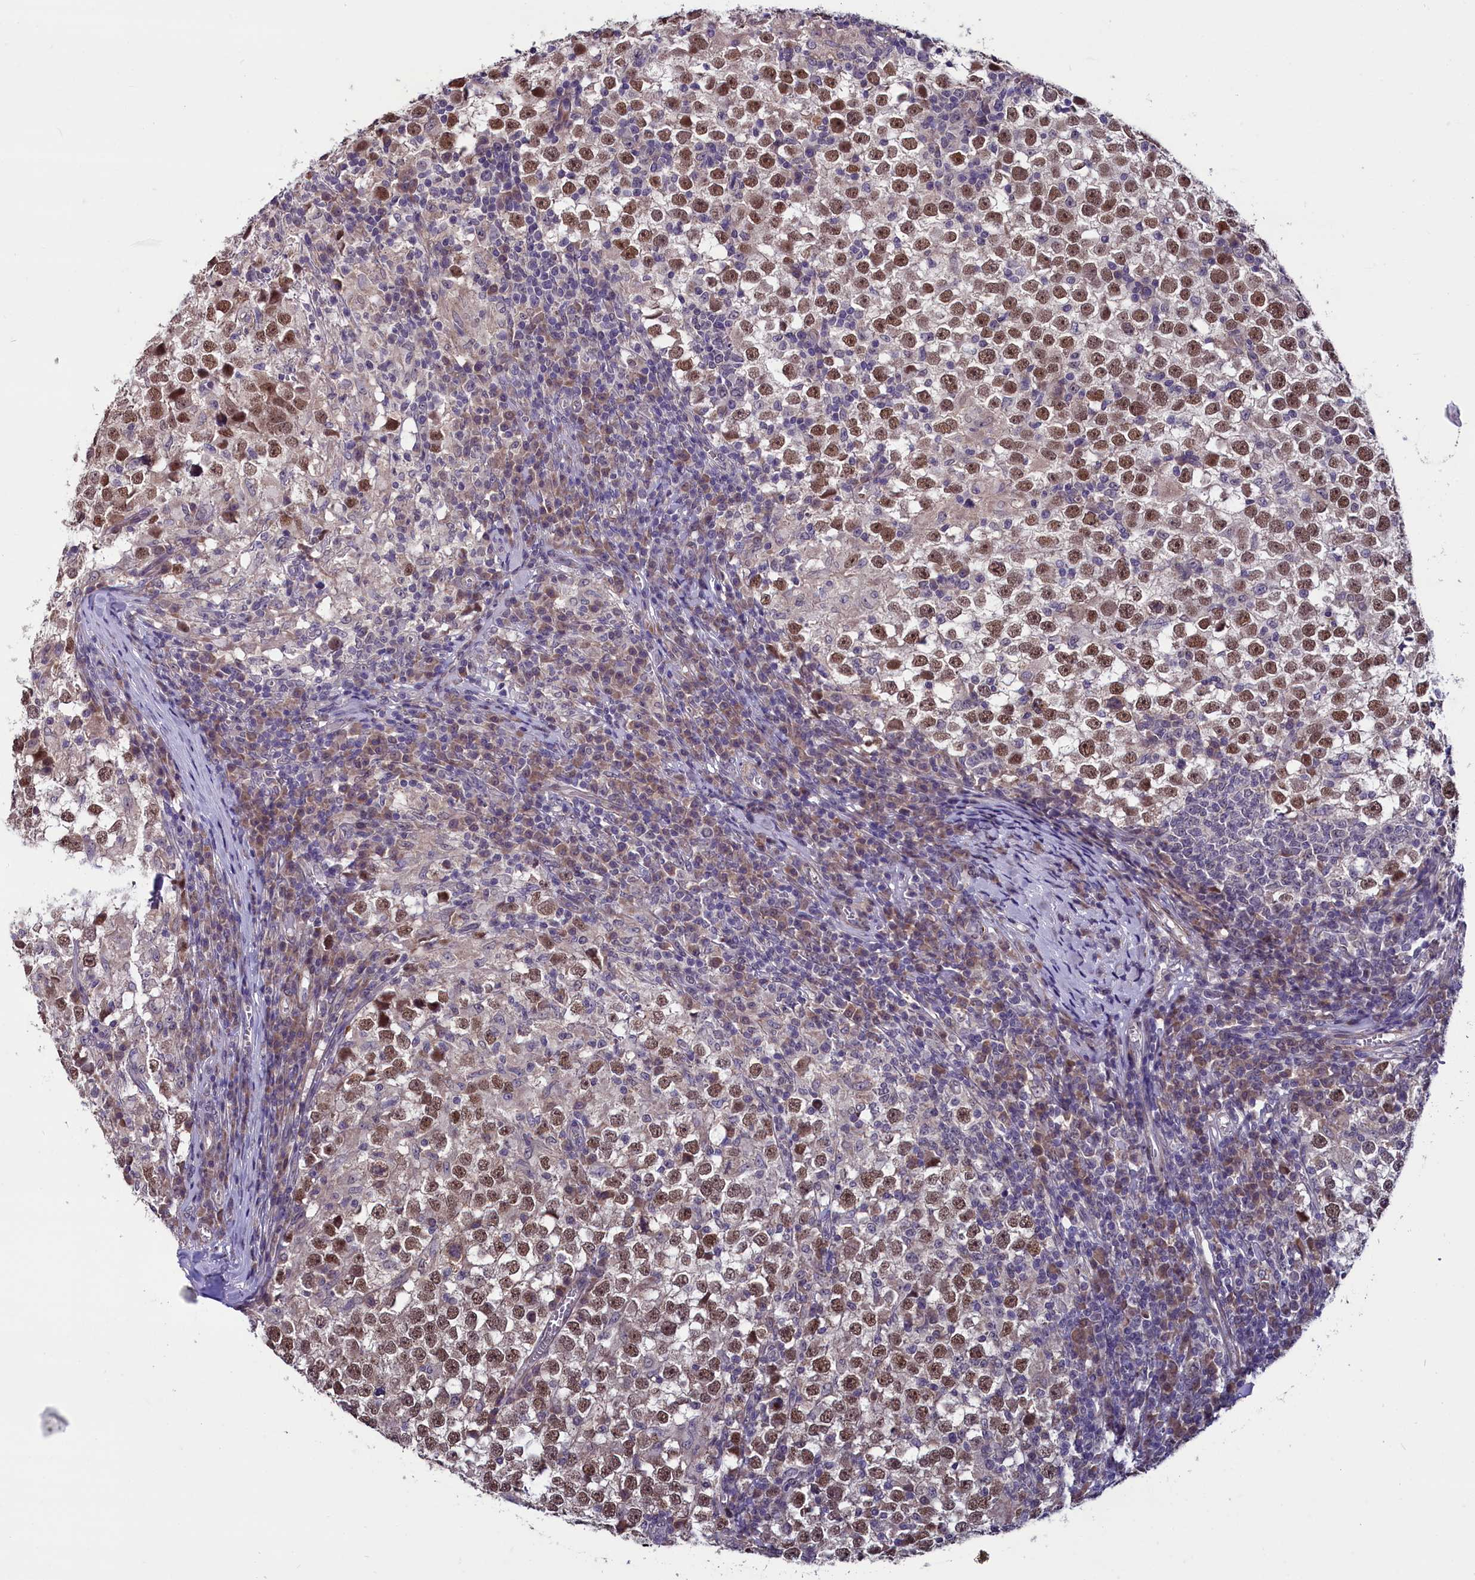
{"staining": {"intensity": "moderate", "quantity": ">75%", "location": "nuclear"}, "tissue": "testis cancer", "cell_type": "Tumor cells", "image_type": "cancer", "snomed": [{"axis": "morphology", "description": "Seminoma, NOS"}, {"axis": "topography", "description": "Testis"}], "caption": "Testis seminoma stained for a protein shows moderate nuclear positivity in tumor cells. (DAB = brown stain, brightfield microscopy at high magnification).", "gene": "SLC39A6", "patient": {"sex": "male", "age": 65}}